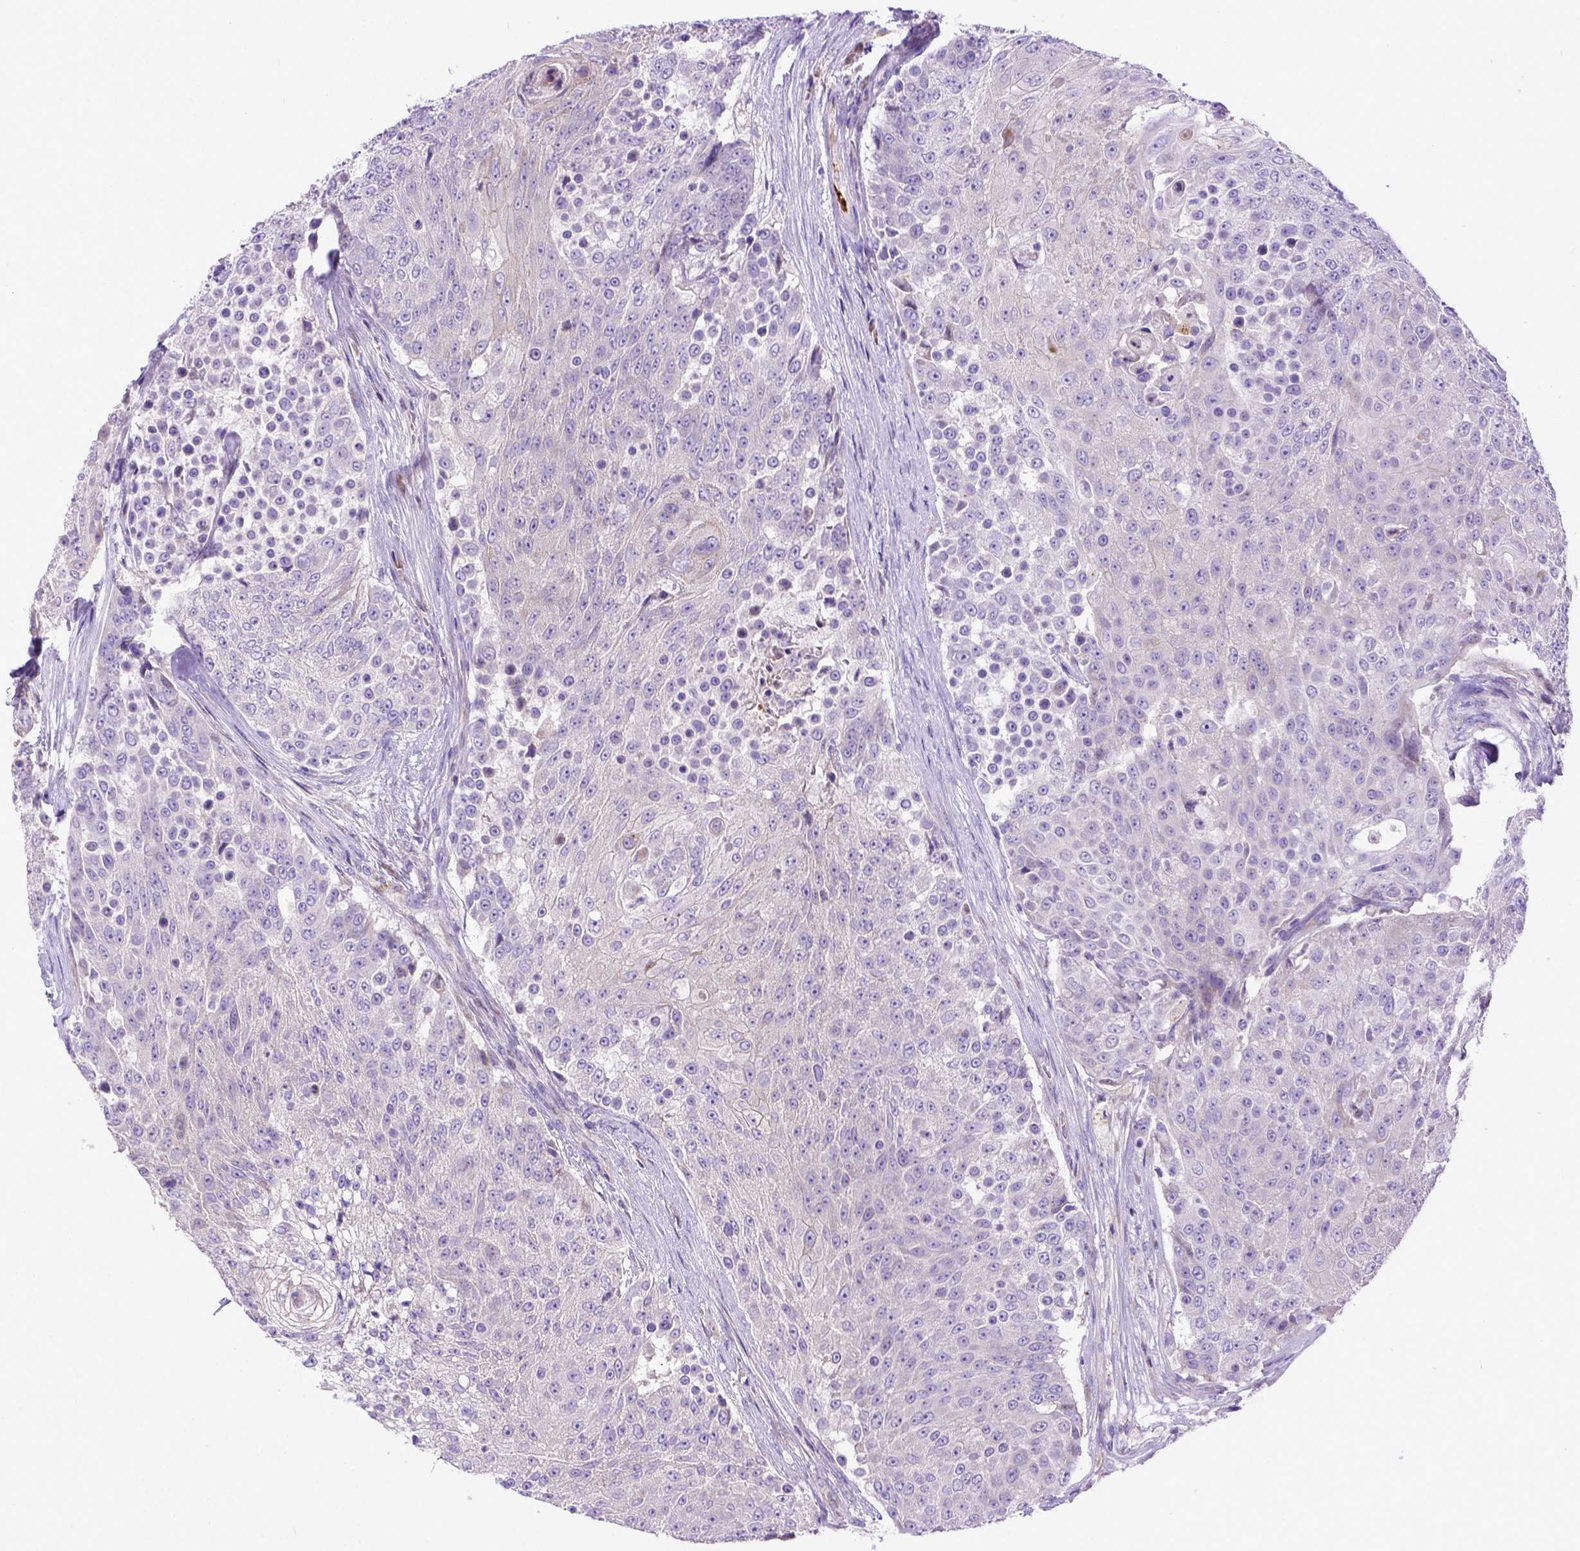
{"staining": {"intensity": "negative", "quantity": "none", "location": "none"}, "tissue": "urothelial cancer", "cell_type": "Tumor cells", "image_type": "cancer", "snomed": [{"axis": "morphology", "description": "Urothelial carcinoma, High grade"}, {"axis": "topography", "description": "Urinary bladder"}], "caption": "Photomicrograph shows no protein expression in tumor cells of urothelial cancer tissue.", "gene": "CFAP300", "patient": {"sex": "female", "age": 63}}